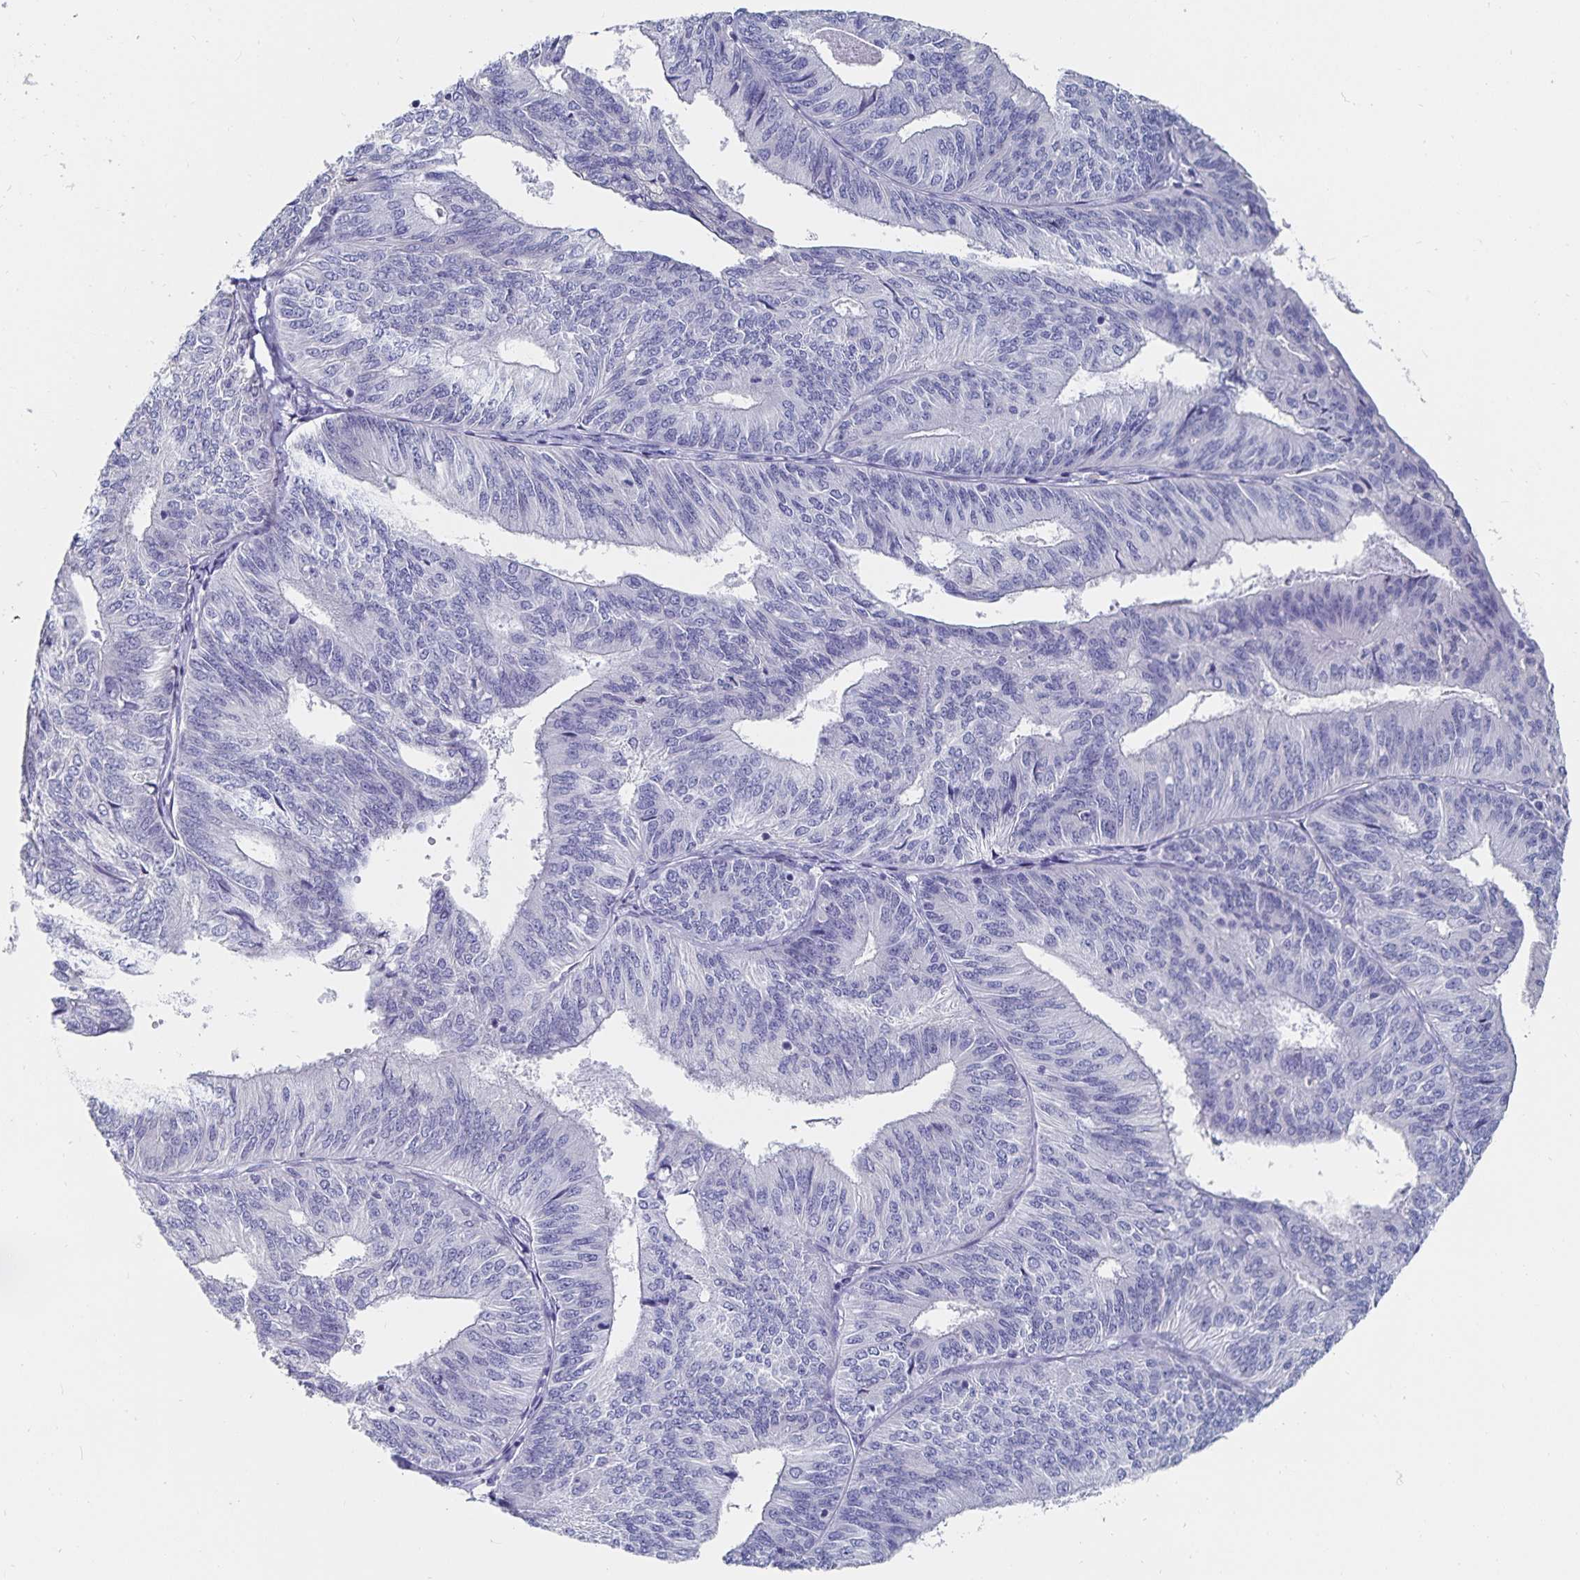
{"staining": {"intensity": "negative", "quantity": "none", "location": "none"}, "tissue": "endometrial cancer", "cell_type": "Tumor cells", "image_type": "cancer", "snomed": [{"axis": "morphology", "description": "Adenocarcinoma, NOS"}, {"axis": "topography", "description": "Endometrium"}], "caption": "Tumor cells are negative for protein expression in human adenocarcinoma (endometrial).", "gene": "CFAP69", "patient": {"sex": "female", "age": 58}}